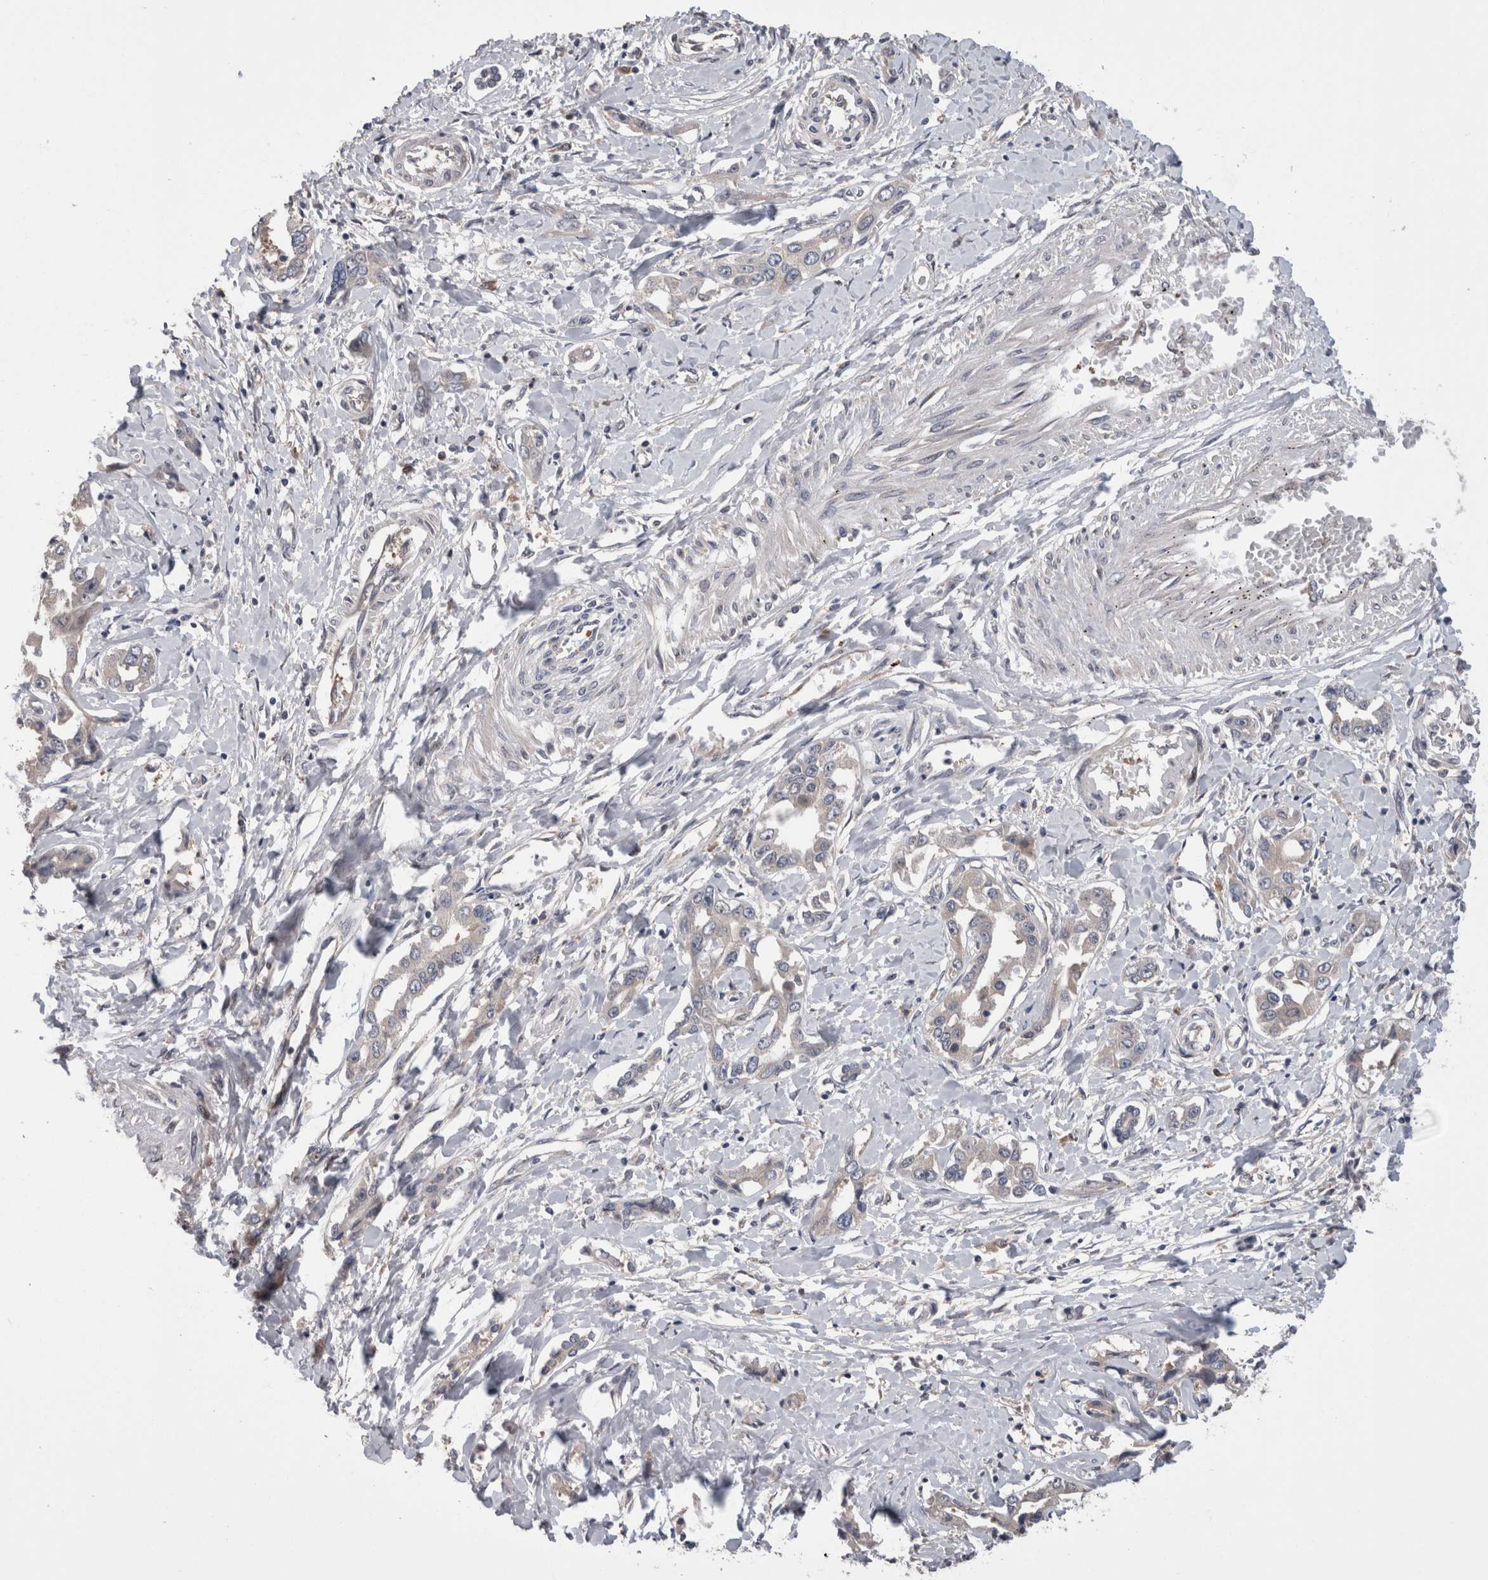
{"staining": {"intensity": "negative", "quantity": "none", "location": "none"}, "tissue": "liver cancer", "cell_type": "Tumor cells", "image_type": "cancer", "snomed": [{"axis": "morphology", "description": "Cholangiocarcinoma"}, {"axis": "topography", "description": "Liver"}], "caption": "This is an immunohistochemistry (IHC) image of human liver cholangiocarcinoma. There is no staining in tumor cells.", "gene": "DCTN6", "patient": {"sex": "male", "age": 59}}